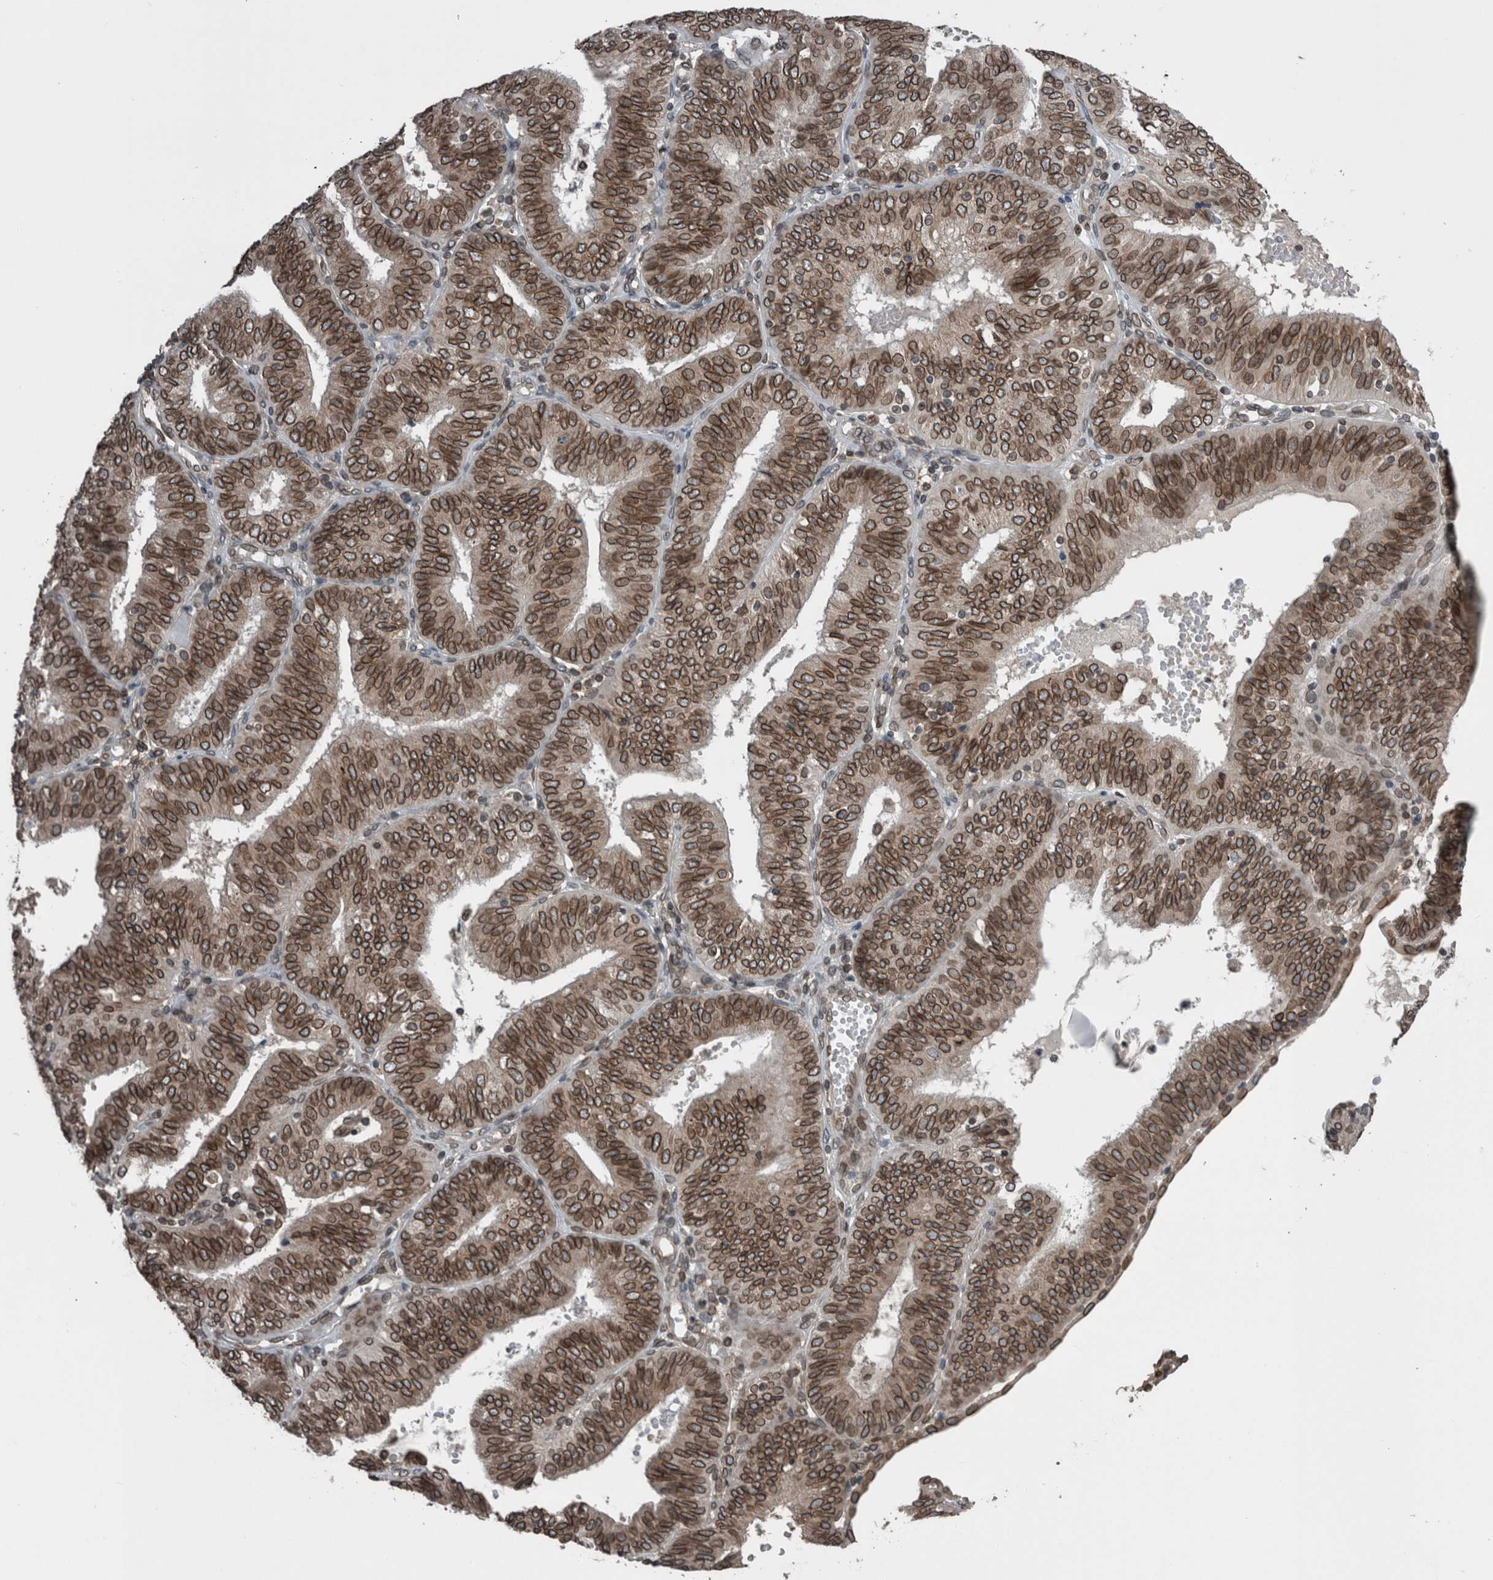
{"staining": {"intensity": "strong", "quantity": ">75%", "location": "cytoplasmic/membranous,nuclear"}, "tissue": "endometrial cancer", "cell_type": "Tumor cells", "image_type": "cancer", "snomed": [{"axis": "morphology", "description": "Adenocarcinoma, NOS"}, {"axis": "topography", "description": "Endometrium"}], "caption": "Brown immunohistochemical staining in human endometrial cancer (adenocarcinoma) reveals strong cytoplasmic/membranous and nuclear expression in approximately >75% of tumor cells.", "gene": "RANBP2", "patient": {"sex": "female", "age": 58}}